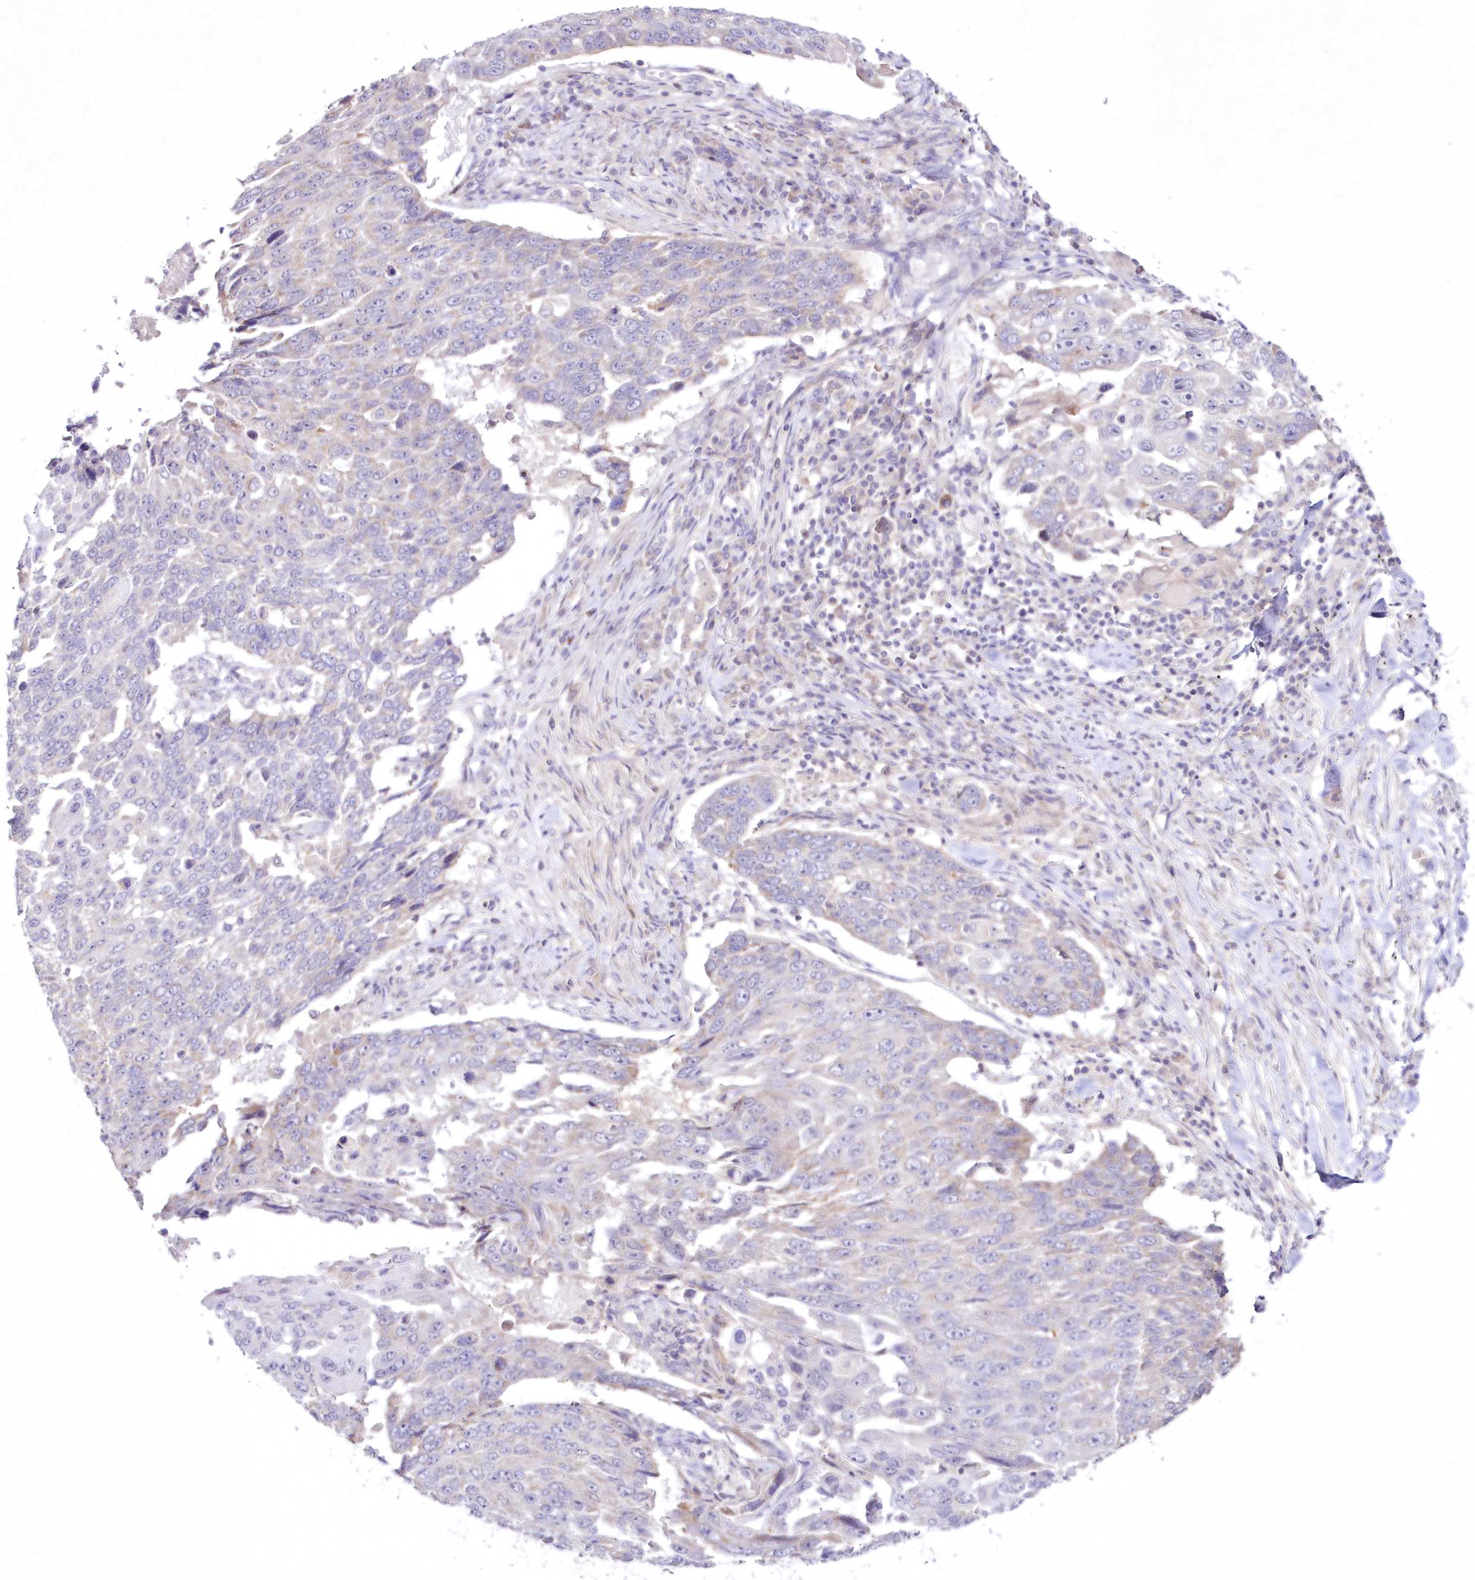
{"staining": {"intensity": "negative", "quantity": "none", "location": "none"}, "tissue": "lung cancer", "cell_type": "Tumor cells", "image_type": "cancer", "snomed": [{"axis": "morphology", "description": "Squamous cell carcinoma, NOS"}, {"axis": "topography", "description": "Lung"}], "caption": "This is a photomicrograph of immunohistochemistry staining of squamous cell carcinoma (lung), which shows no staining in tumor cells.", "gene": "NEU4", "patient": {"sex": "male", "age": 66}}